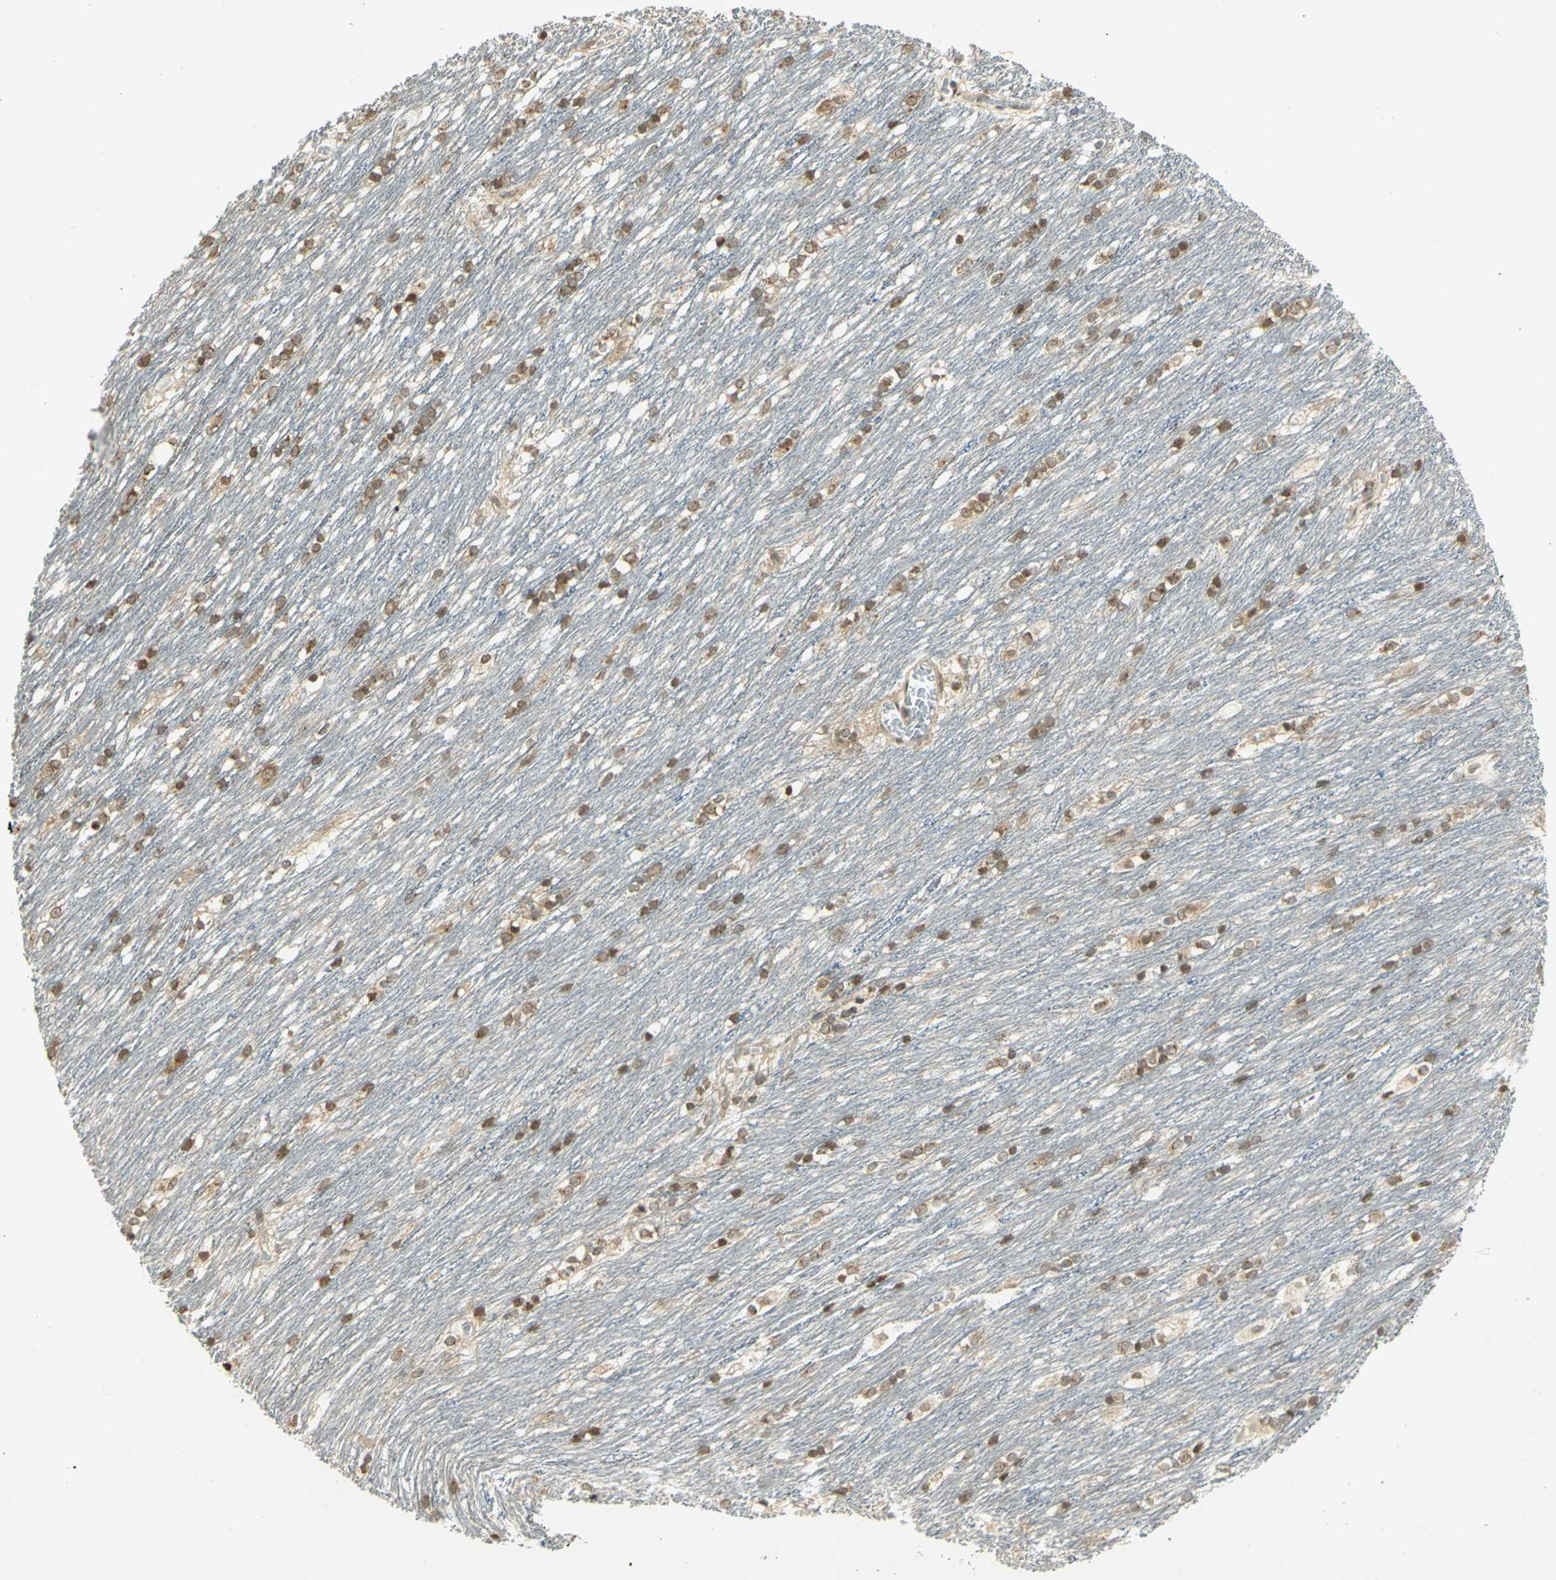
{"staining": {"intensity": "moderate", "quantity": ">75%", "location": "cytoplasmic/membranous"}, "tissue": "caudate", "cell_type": "Glial cells", "image_type": "normal", "snomed": [{"axis": "morphology", "description": "Normal tissue, NOS"}, {"axis": "topography", "description": "Lateral ventricle wall"}], "caption": "Protein positivity by IHC reveals moderate cytoplasmic/membranous staining in about >75% of glial cells in benign caudate.", "gene": "CDC34", "patient": {"sex": "female", "age": 19}}